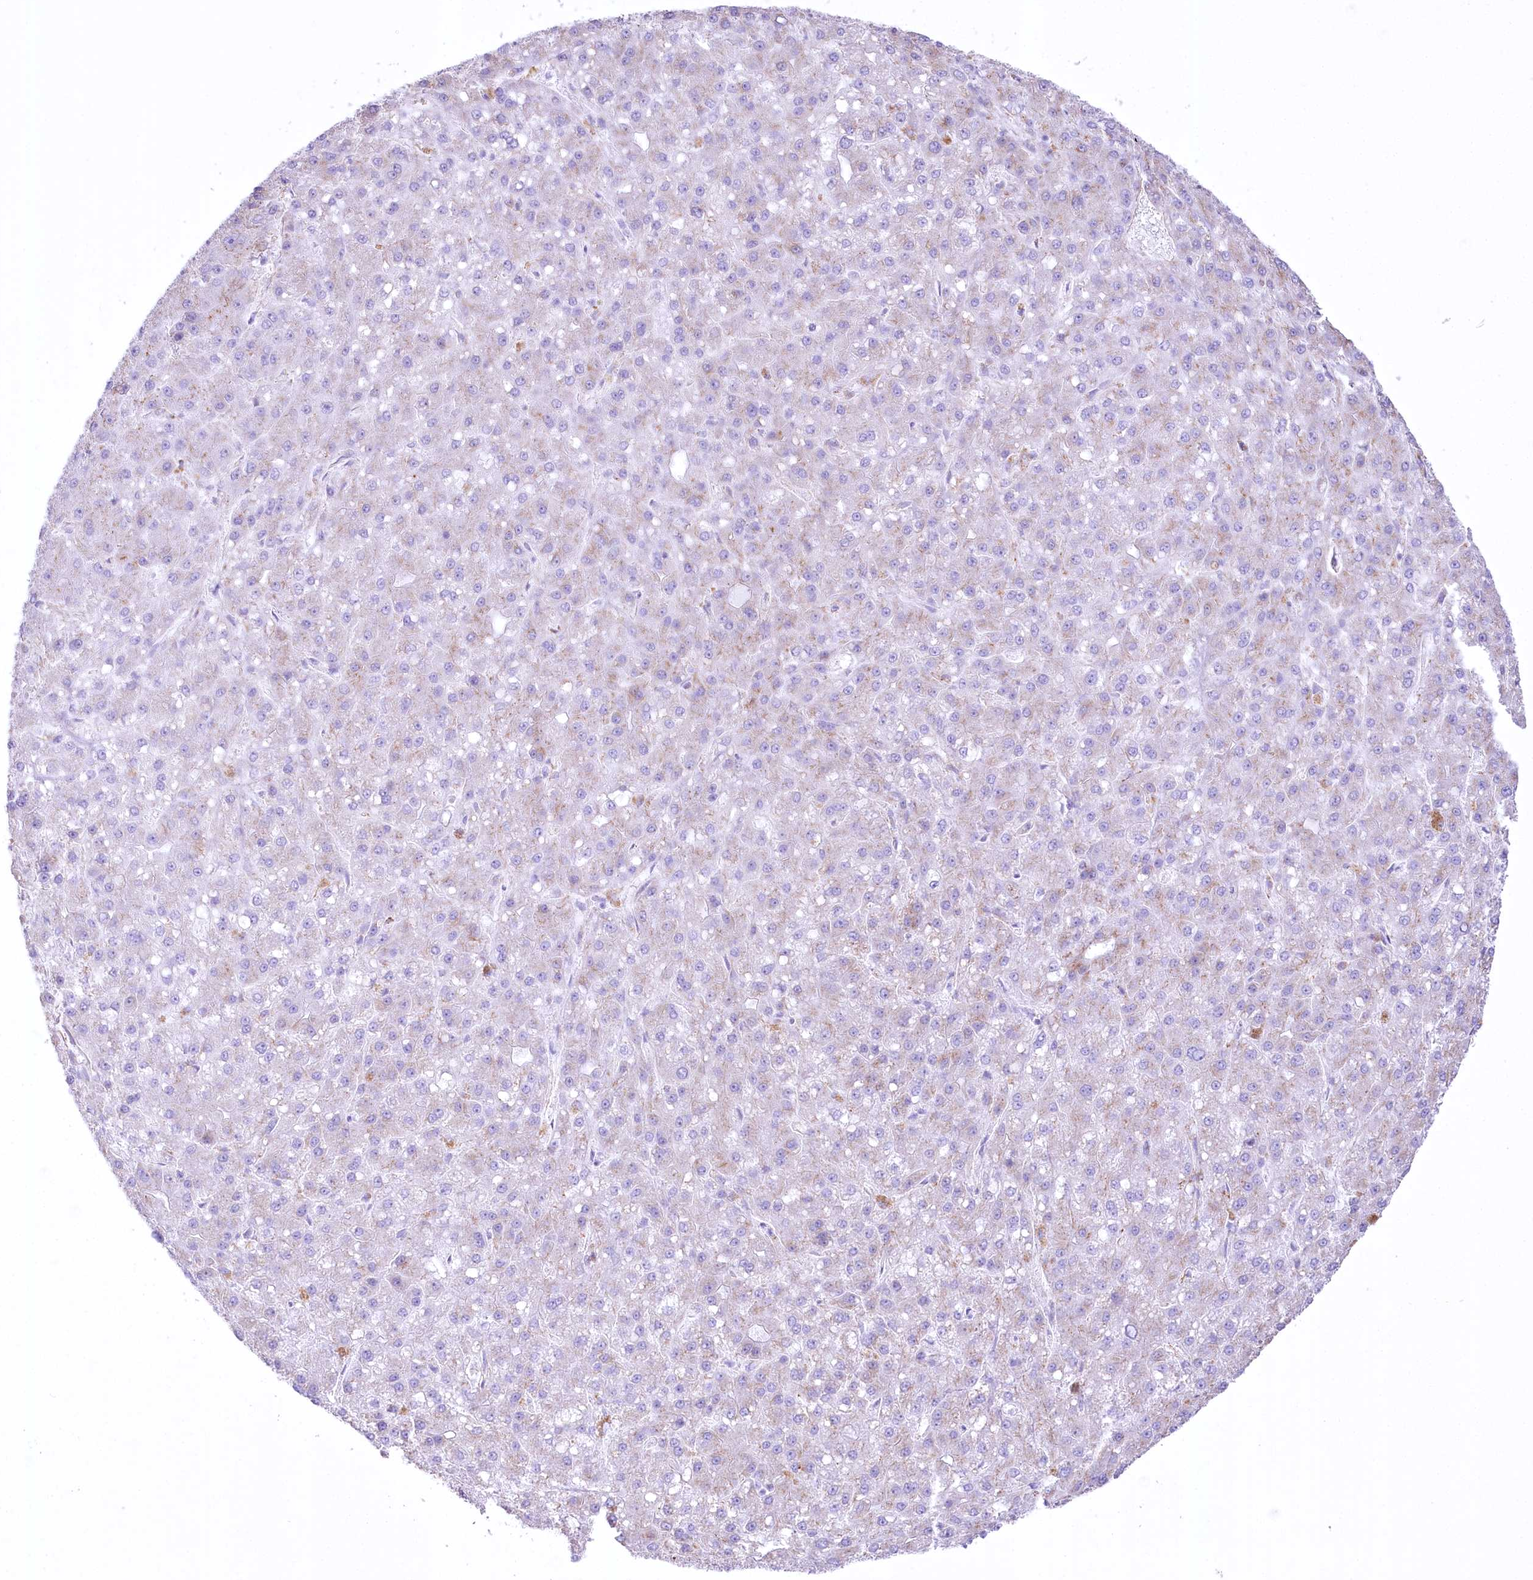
{"staining": {"intensity": "negative", "quantity": "none", "location": "none"}, "tissue": "liver cancer", "cell_type": "Tumor cells", "image_type": "cancer", "snomed": [{"axis": "morphology", "description": "Carcinoma, Hepatocellular, NOS"}, {"axis": "topography", "description": "Liver"}], "caption": "Protein analysis of hepatocellular carcinoma (liver) displays no significant staining in tumor cells.", "gene": "FAM216A", "patient": {"sex": "male", "age": 67}}